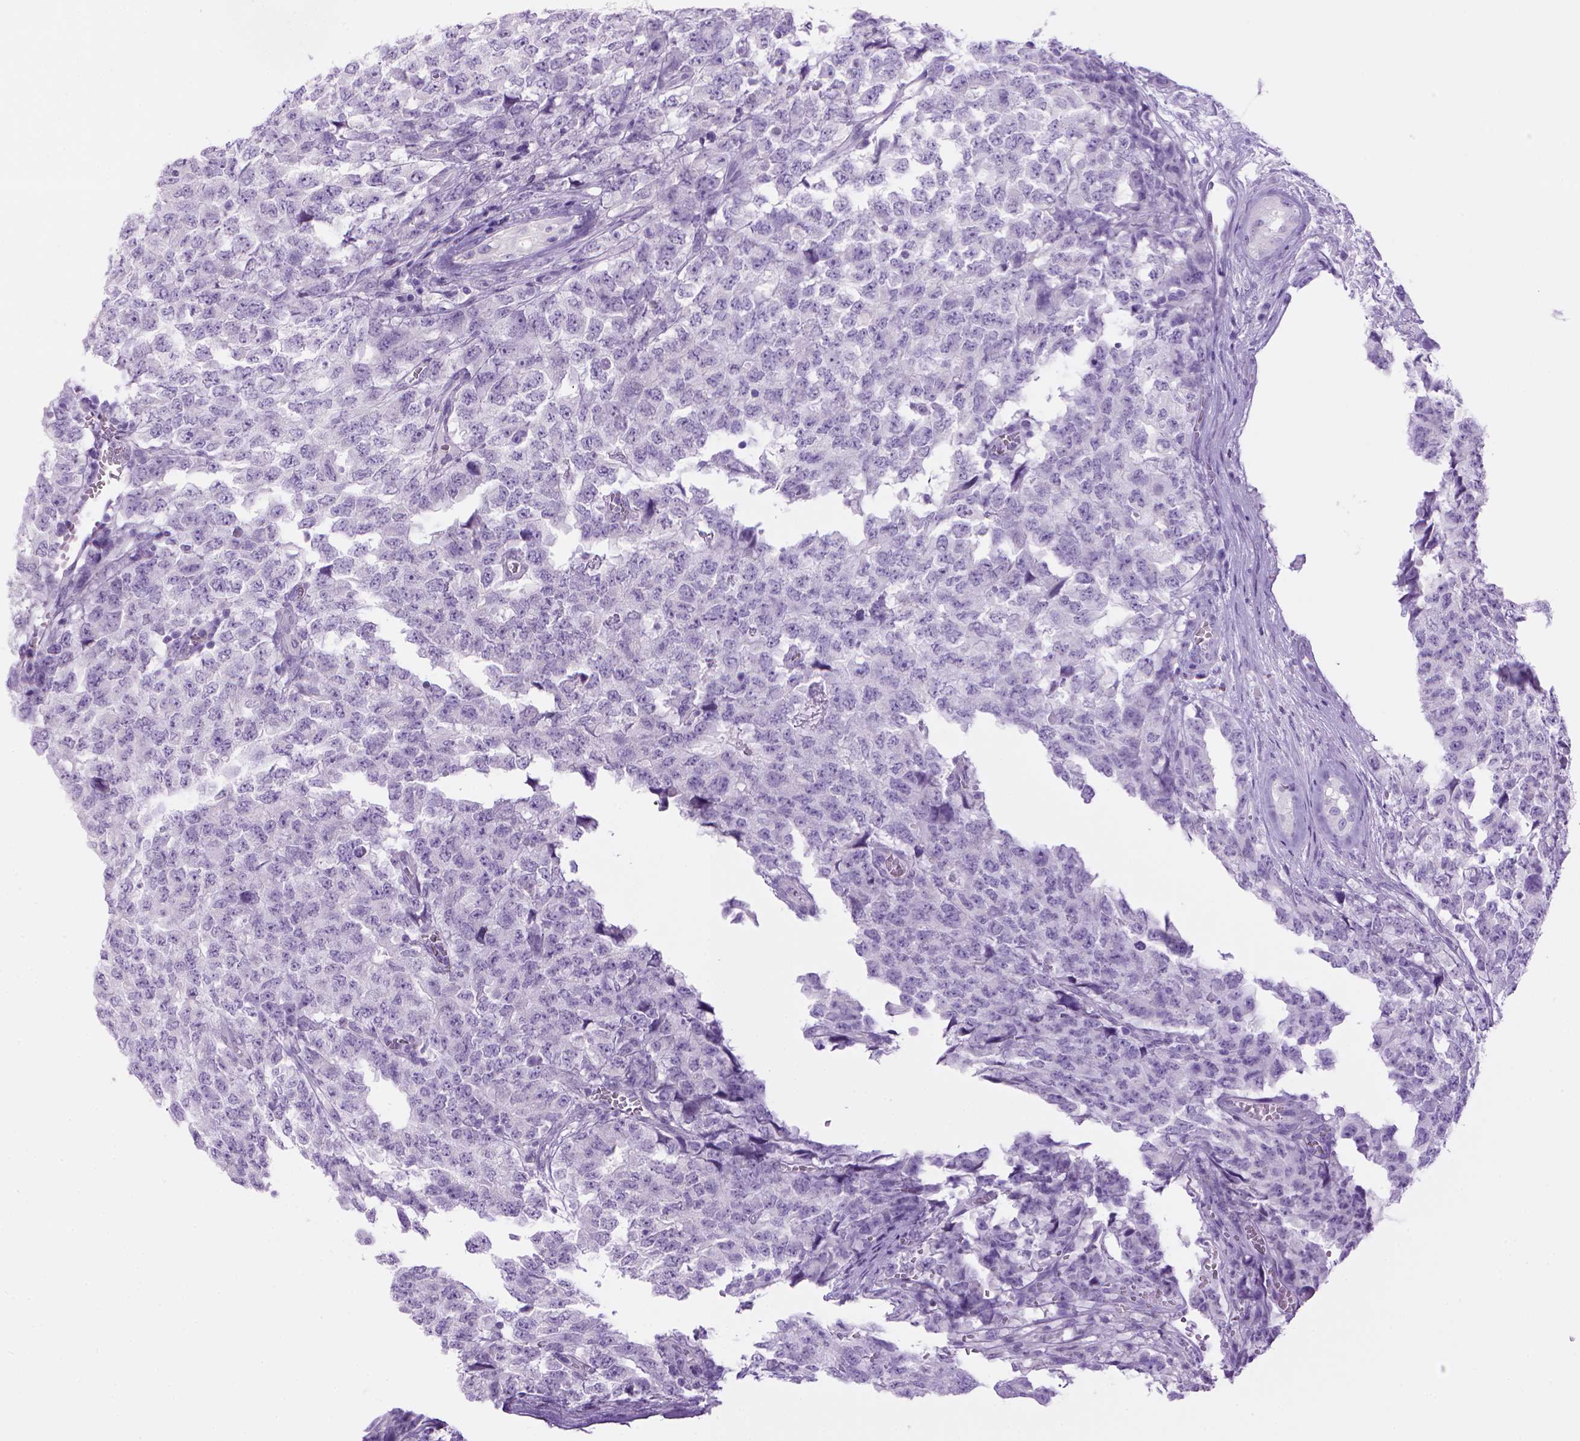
{"staining": {"intensity": "negative", "quantity": "none", "location": "none"}, "tissue": "testis cancer", "cell_type": "Tumor cells", "image_type": "cancer", "snomed": [{"axis": "morphology", "description": "Carcinoma, Embryonal, NOS"}, {"axis": "topography", "description": "Testis"}], "caption": "Immunohistochemistry micrograph of neoplastic tissue: human embryonal carcinoma (testis) stained with DAB demonstrates no significant protein positivity in tumor cells.", "gene": "SGCG", "patient": {"sex": "male", "age": 23}}